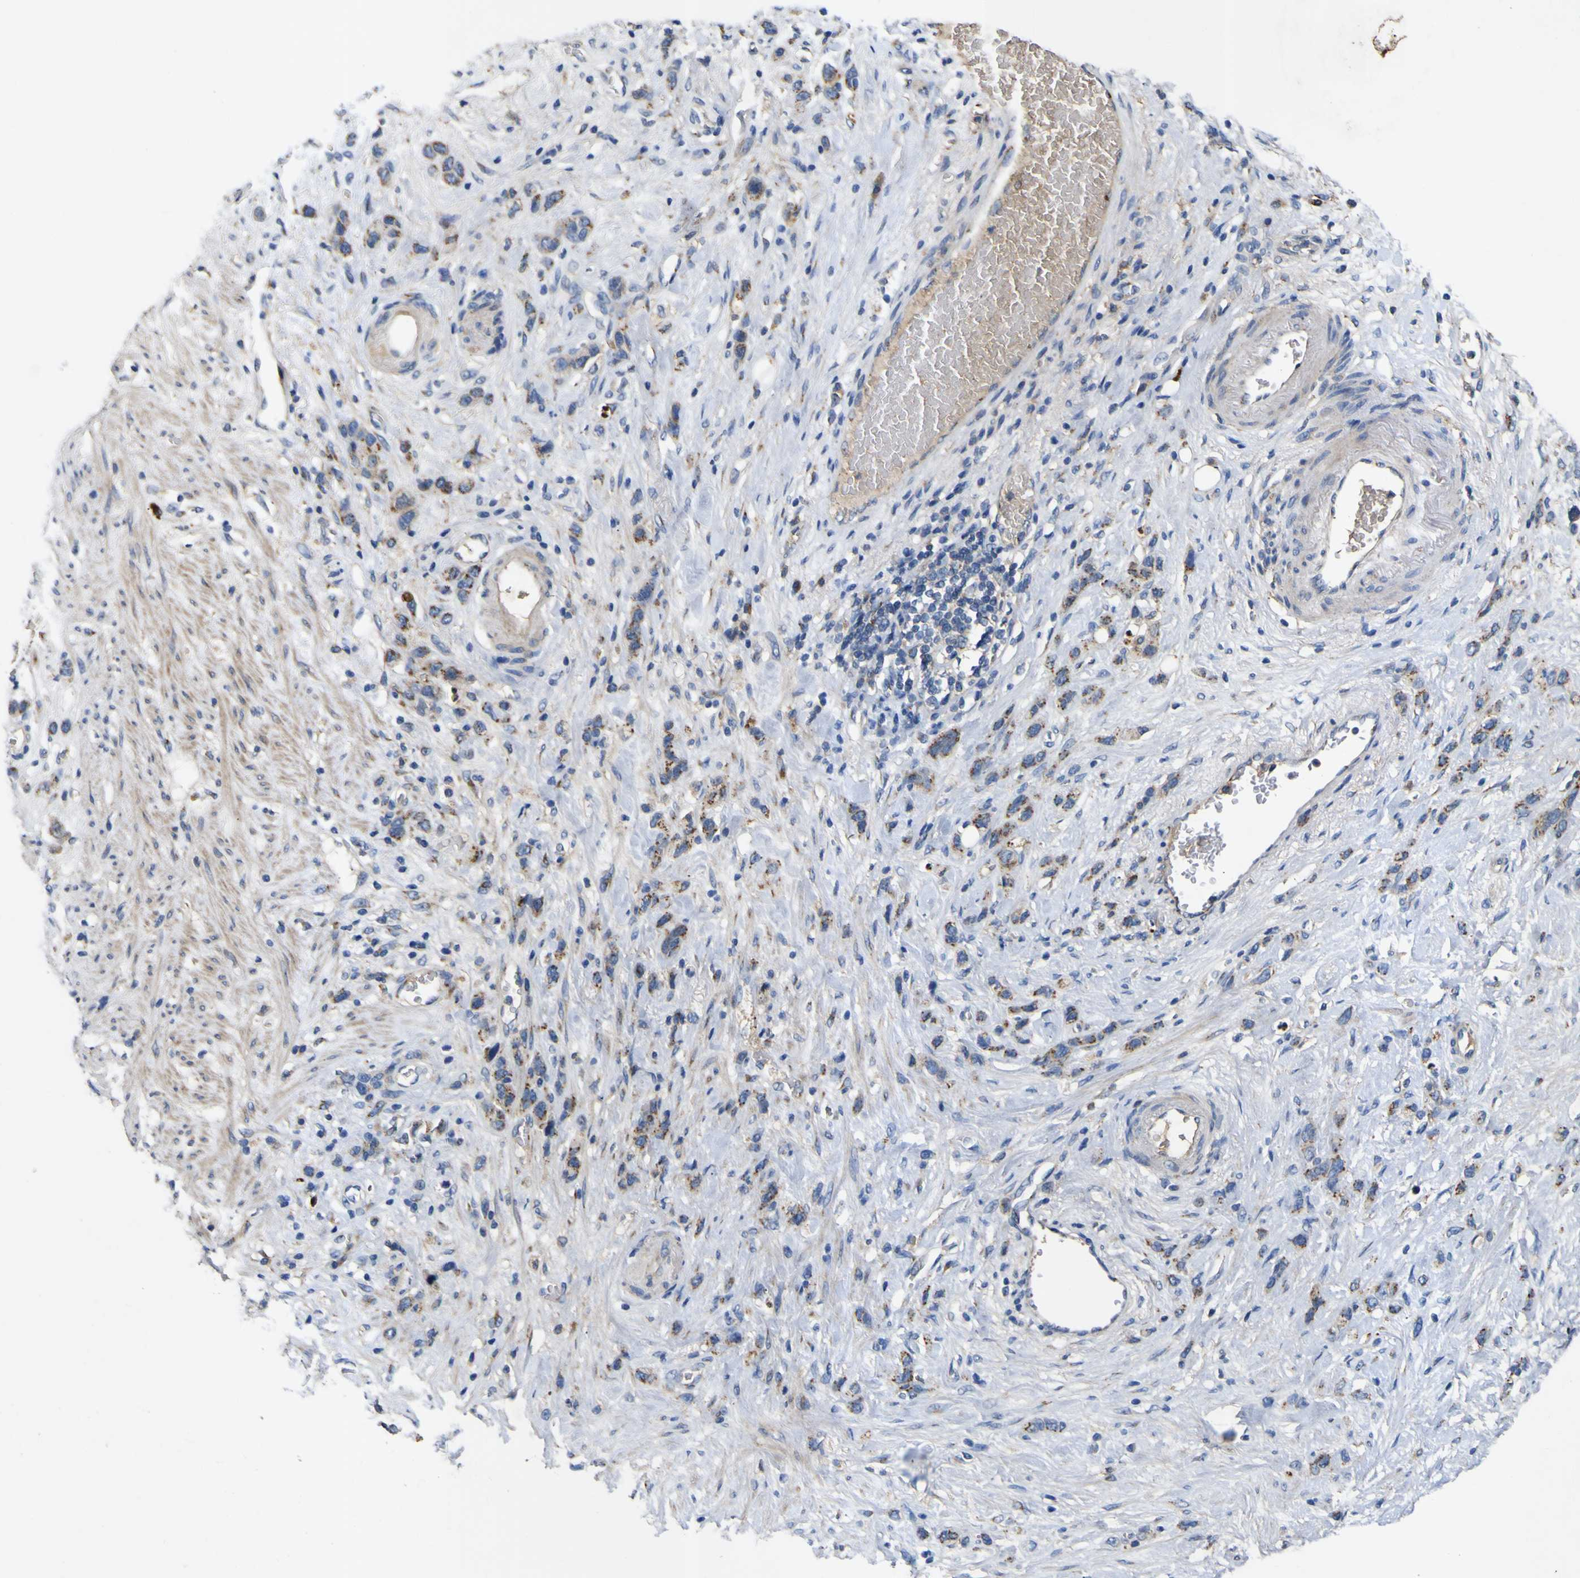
{"staining": {"intensity": "moderate", "quantity": ">75%", "location": "cytoplasmic/membranous"}, "tissue": "stomach cancer", "cell_type": "Tumor cells", "image_type": "cancer", "snomed": [{"axis": "morphology", "description": "Adenocarcinoma, NOS"}, {"axis": "morphology", "description": "Adenocarcinoma, High grade"}, {"axis": "topography", "description": "Stomach, upper"}, {"axis": "topography", "description": "Stomach, lower"}], "caption": "Immunohistochemistry (IHC) histopathology image of human stomach cancer stained for a protein (brown), which displays medium levels of moderate cytoplasmic/membranous staining in about >75% of tumor cells.", "gene": "COA1", "patient": {"sex": "female", "age": 65}}